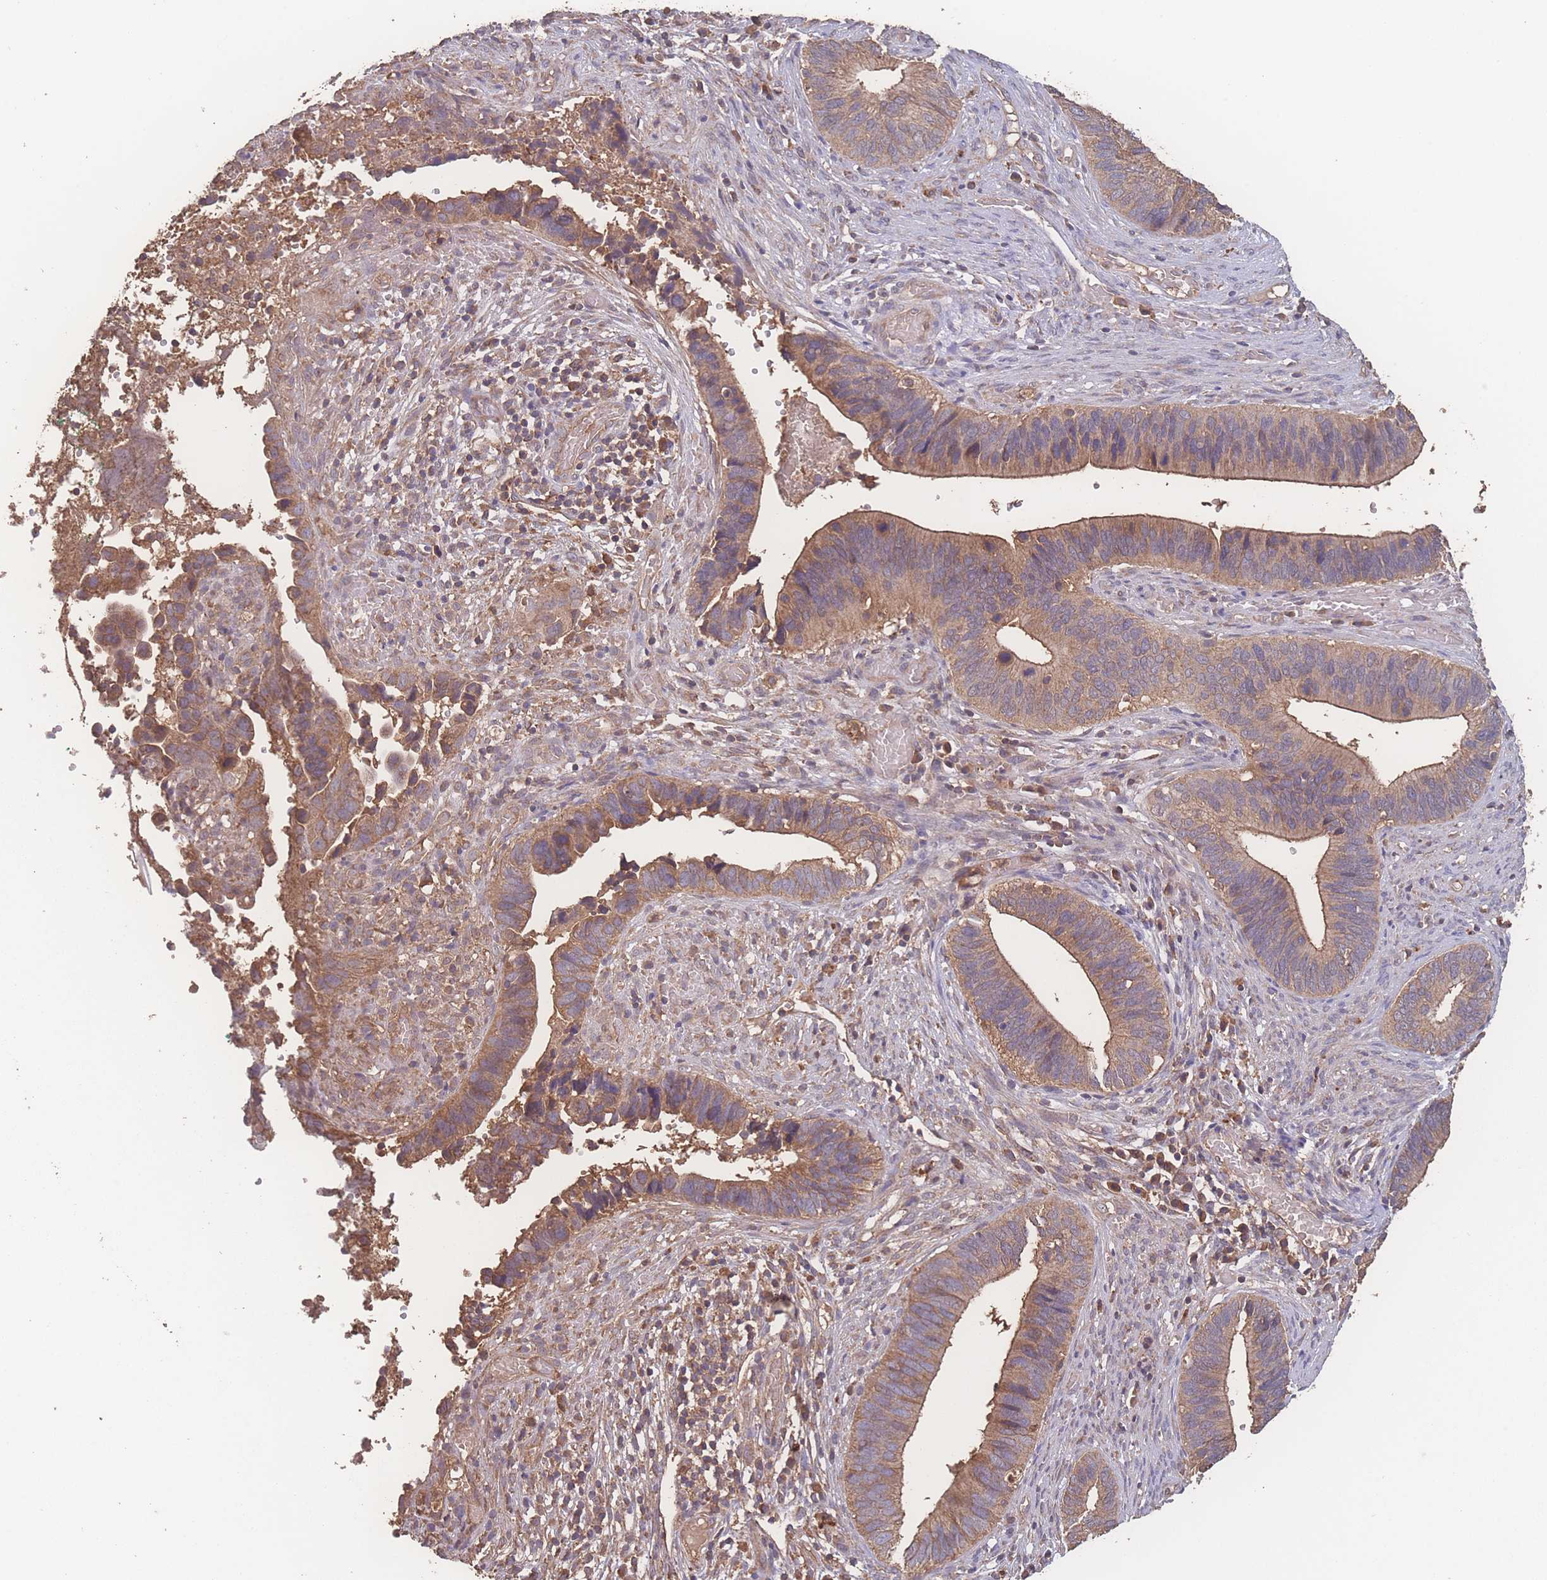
{"staining": {"intensity": "moderate", "quantity": ">75%", "location": "cytoplasmic/membranous"}, "tissue": "cervical cancer", "cell_type": "Tumor cells", "image_type": "cancer", "snomed": [{"axis": "morphology", "description": "Adenocarcinoma, NOS"}, {"axis": "topography", "description": "Cervix"}], "caption": "A histopathology image of cervical adenocarcinoma stained for a protein shows moderate cytoplasmic/membranous brown staining in tumor cells.", "gene": "ATXN10", "patient": {"sex": "female", "age": 42}}